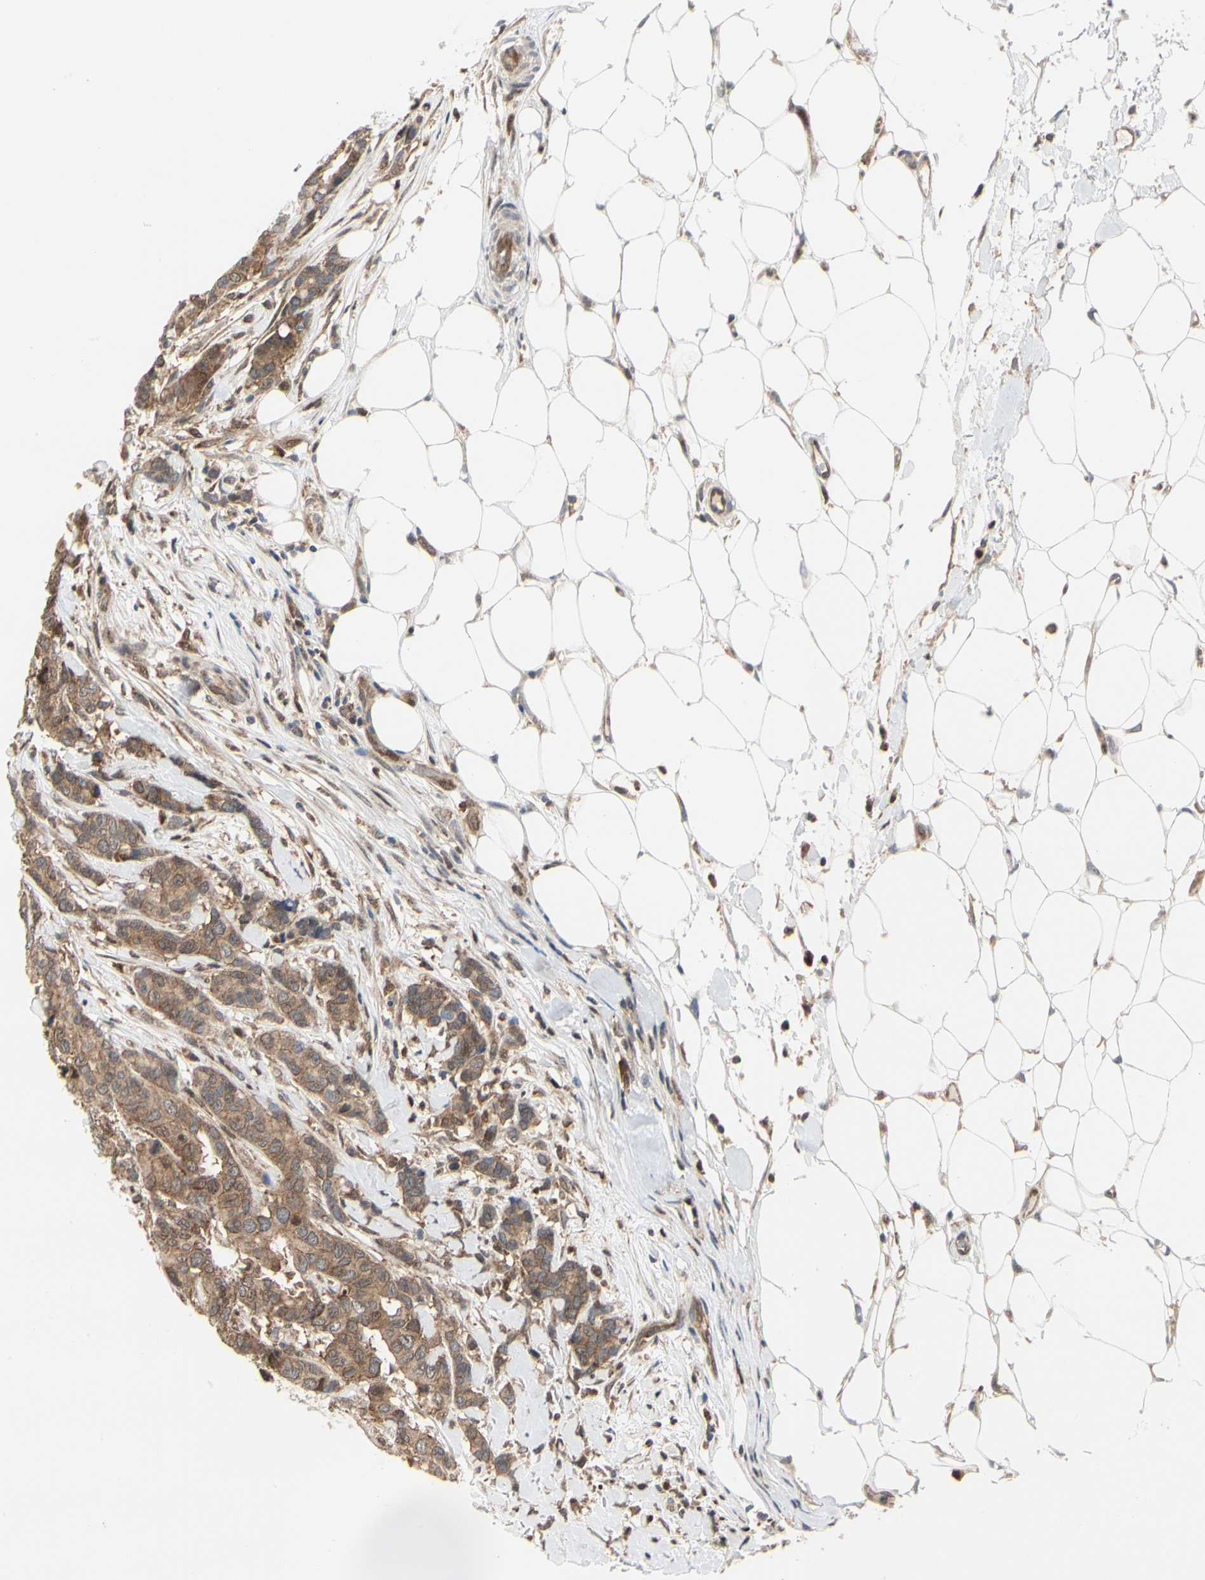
{"staining": {"intensity": "moderate", "quantity": ">75%", "location": "cytoplasmic/membranous"}, "tissue": "breast cancer", "cell_type": "Tumor cells", "image_type": "cancer", "snomed": [{"axis": "morphology", "description": "Duct carcinoma"}, {"axis": "topography", "description": "Breast"}], "caption": "About >75% of tumor cells in intraductal carcinoma (breast) exhibit moderate cytoplasmic/membranous protein expression as visualized by brown immunohistochemical staining.", "gene": "CDK5", "patient": {"sex": "female", "age": 87}}